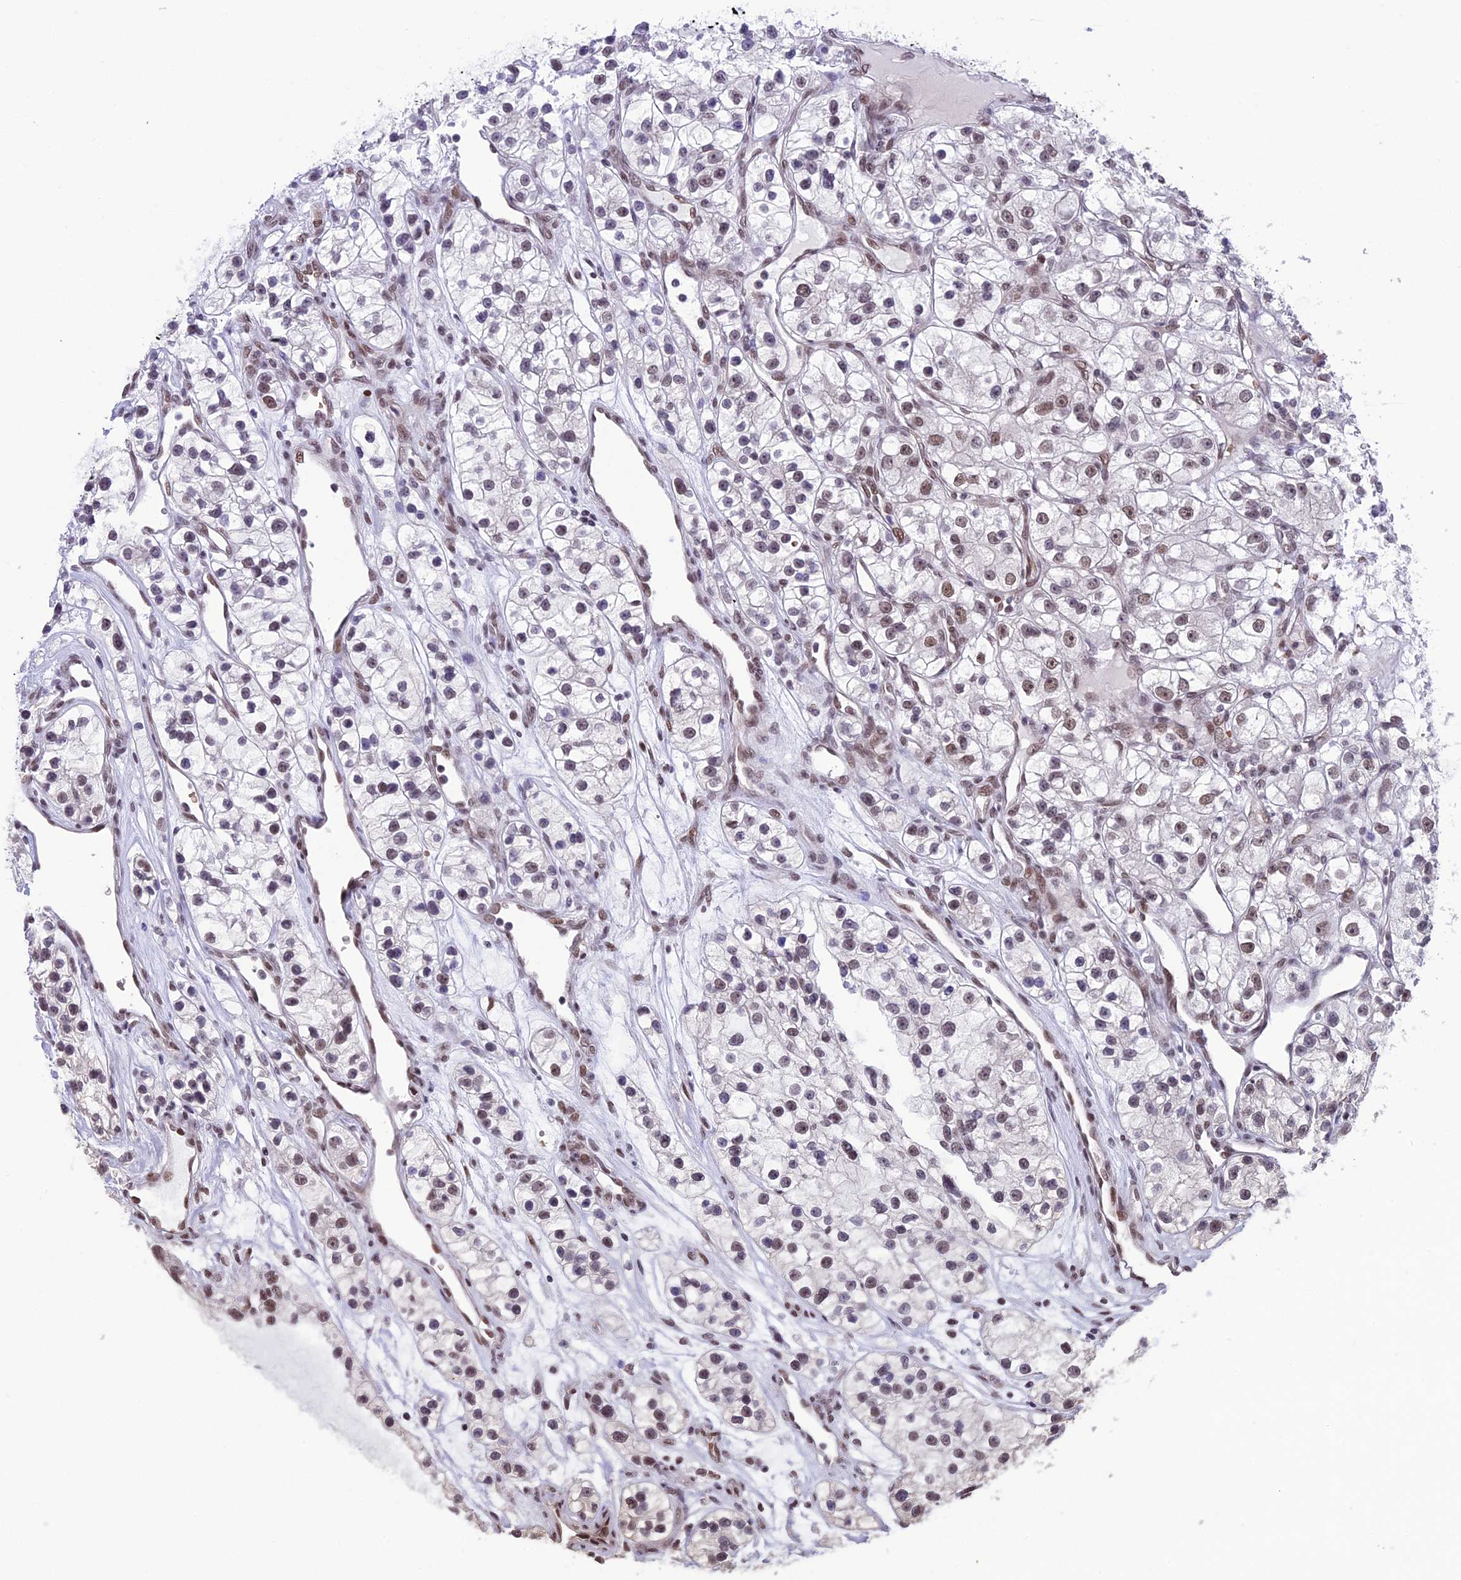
{"staining": {"intensity": "weak", "quantity": "25%-75%", "location": "nuclear"}, "tissue": "renal cancer", "cell_type": "Tumor cells", "image_type": "cancer", "snomed": [{"axis": "morphology", "description": "Adenocarcinoma, NOS"}, {"axis": "topography", "description": "Kidney"}], "caption": "Protein positivity by immunohistochemistry shows weak nuclear positivity in about 25%-75% of tumor cells in renal adenocarcinoma.", "gene": "MPHOSPH8", "patient": {"sex": "female", "age": 57}}